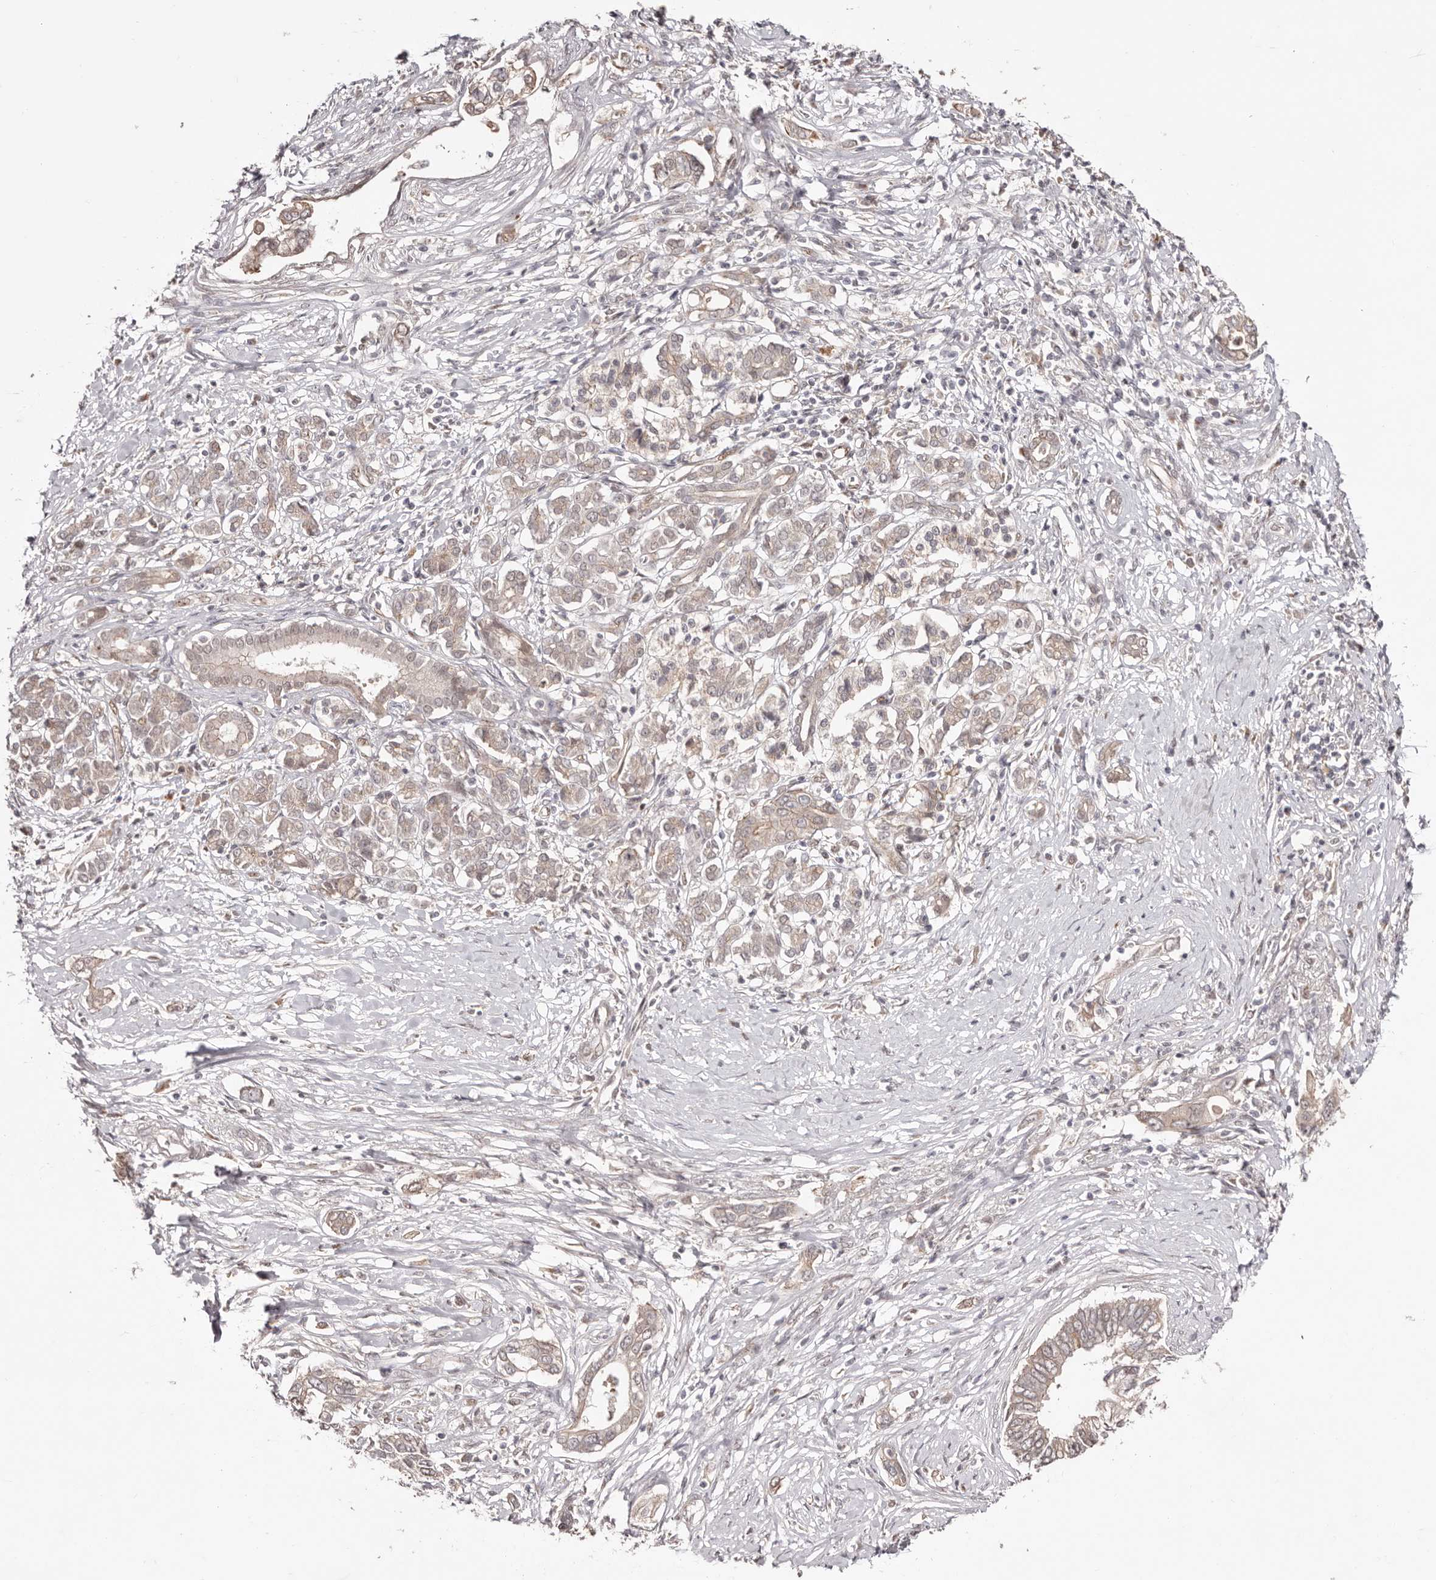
{"staining": {"intensity": "weak", "quantity": ">75%", "location": "cytoplasmic/membranous,nuclear"}, "tissue": "pancreatic cancer", "cell_type": "Tumor cells", "image_type": "cancer", "snomed": [{"axis": "morphology", "description": "Normal tissue, NOS"}, {"axis": "morphology", "description": "Adenocarcinoma, NOS"}, {"axis": "topography", "description": "Pancreas"}, {"axis": "topography", "description": "Peripheral nerve tissue"}], "caption": "The photomicrograph demonstrates a brown stain indicating the presence of a protein in the cytoplasmic/membranous and nuclear of tumor cells in pancreatic cancer.", "gene": "EGR3", "patient": {"sex": "male", "age": 59}}